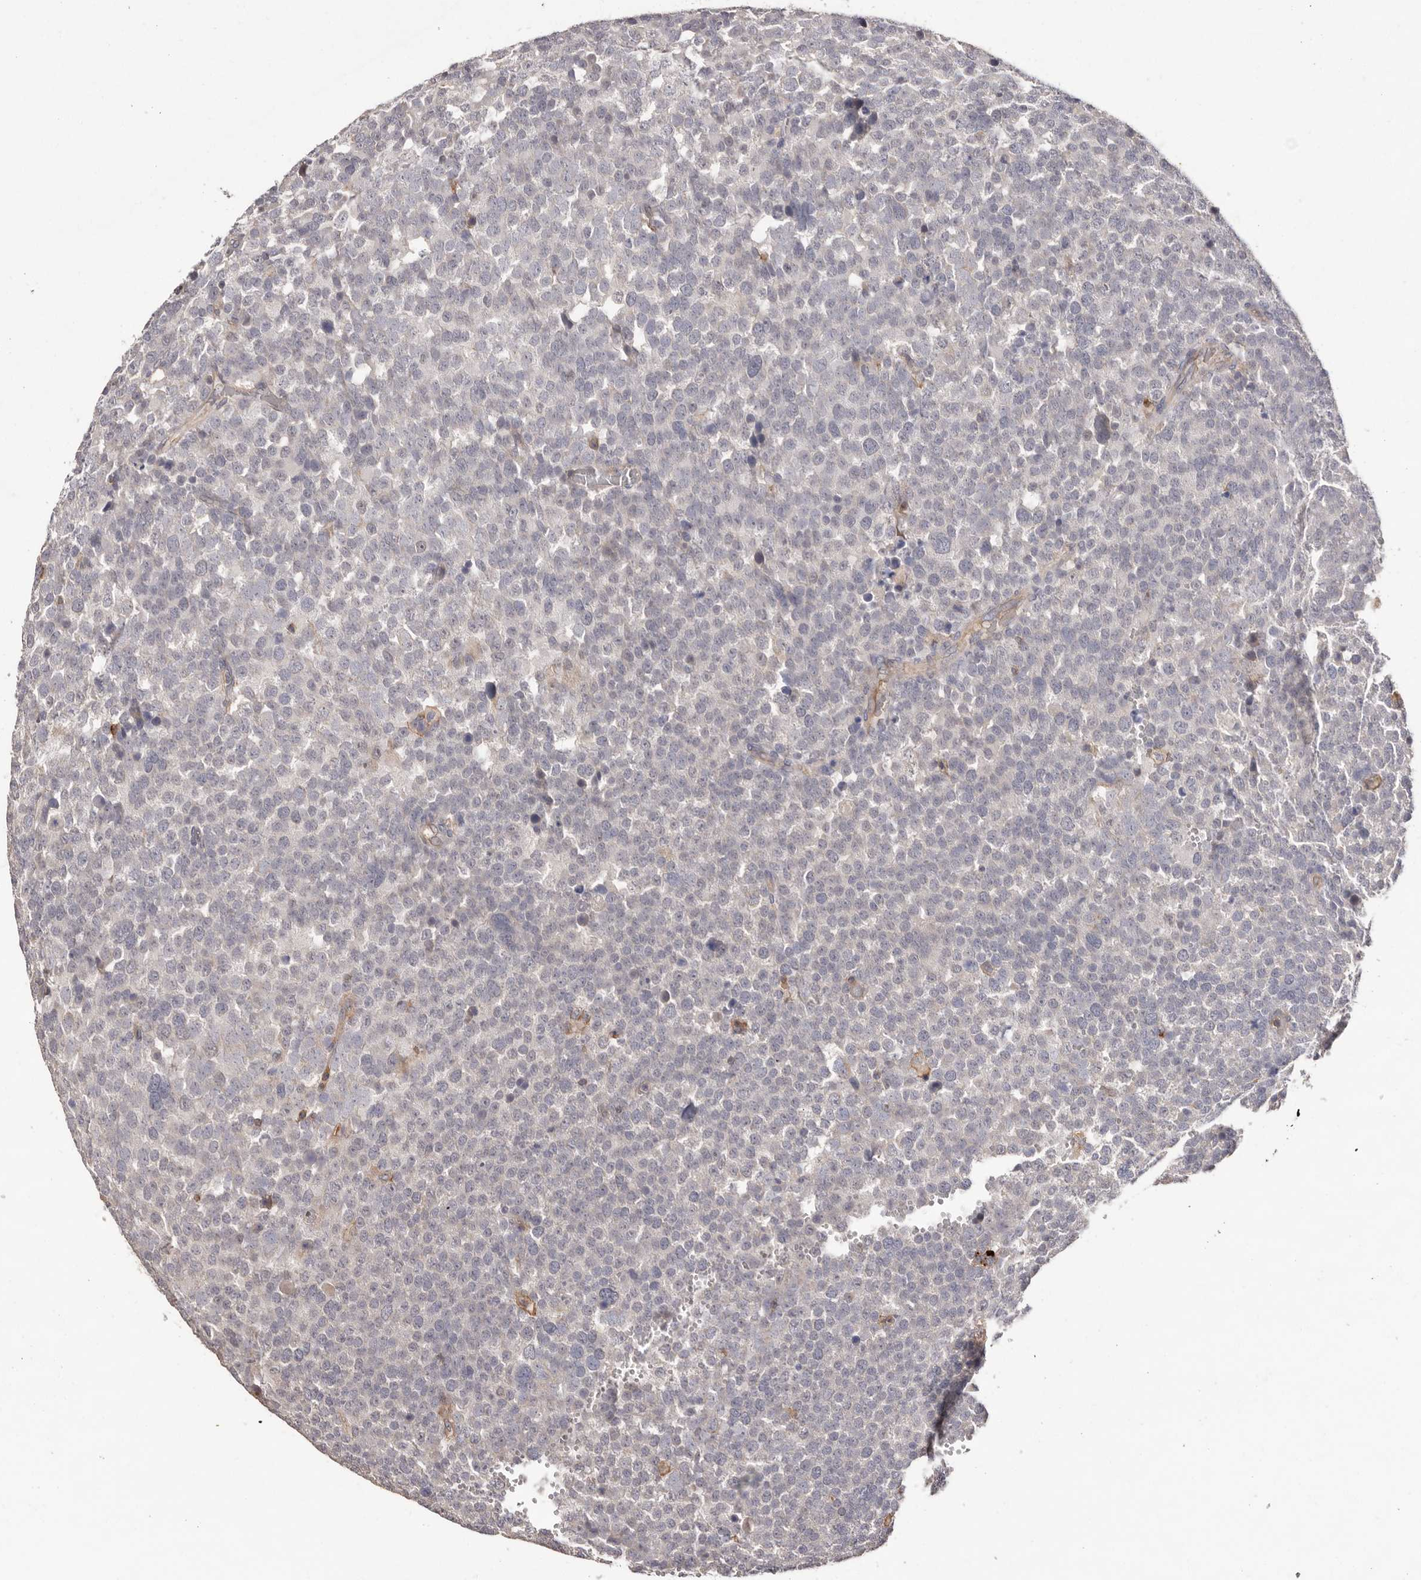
{"staining": {"intensity": "negative", "quantity": "none", "location": "none"}, "tissue": "testis cancer", "cell_type": "Tumor cells", "image_type": "cancer", "snomed": [{"axis": "morphology", "description": "Seminoma, NOS"}, {"axis": "topography", "description": "Testis"}], "caption": "A photomicrograph of testis cancer stained for a protein reveals no brown staining in tumor cells. The staining was performed using DAB (3,3'-diaminobenzidine) to visualize the protein expression in brown, while the nuclei were stained in blue with hematoxylin (Magnification: 20x).", "gene": "MMACHC", "patient": {"sex": "male", "age": 71}}